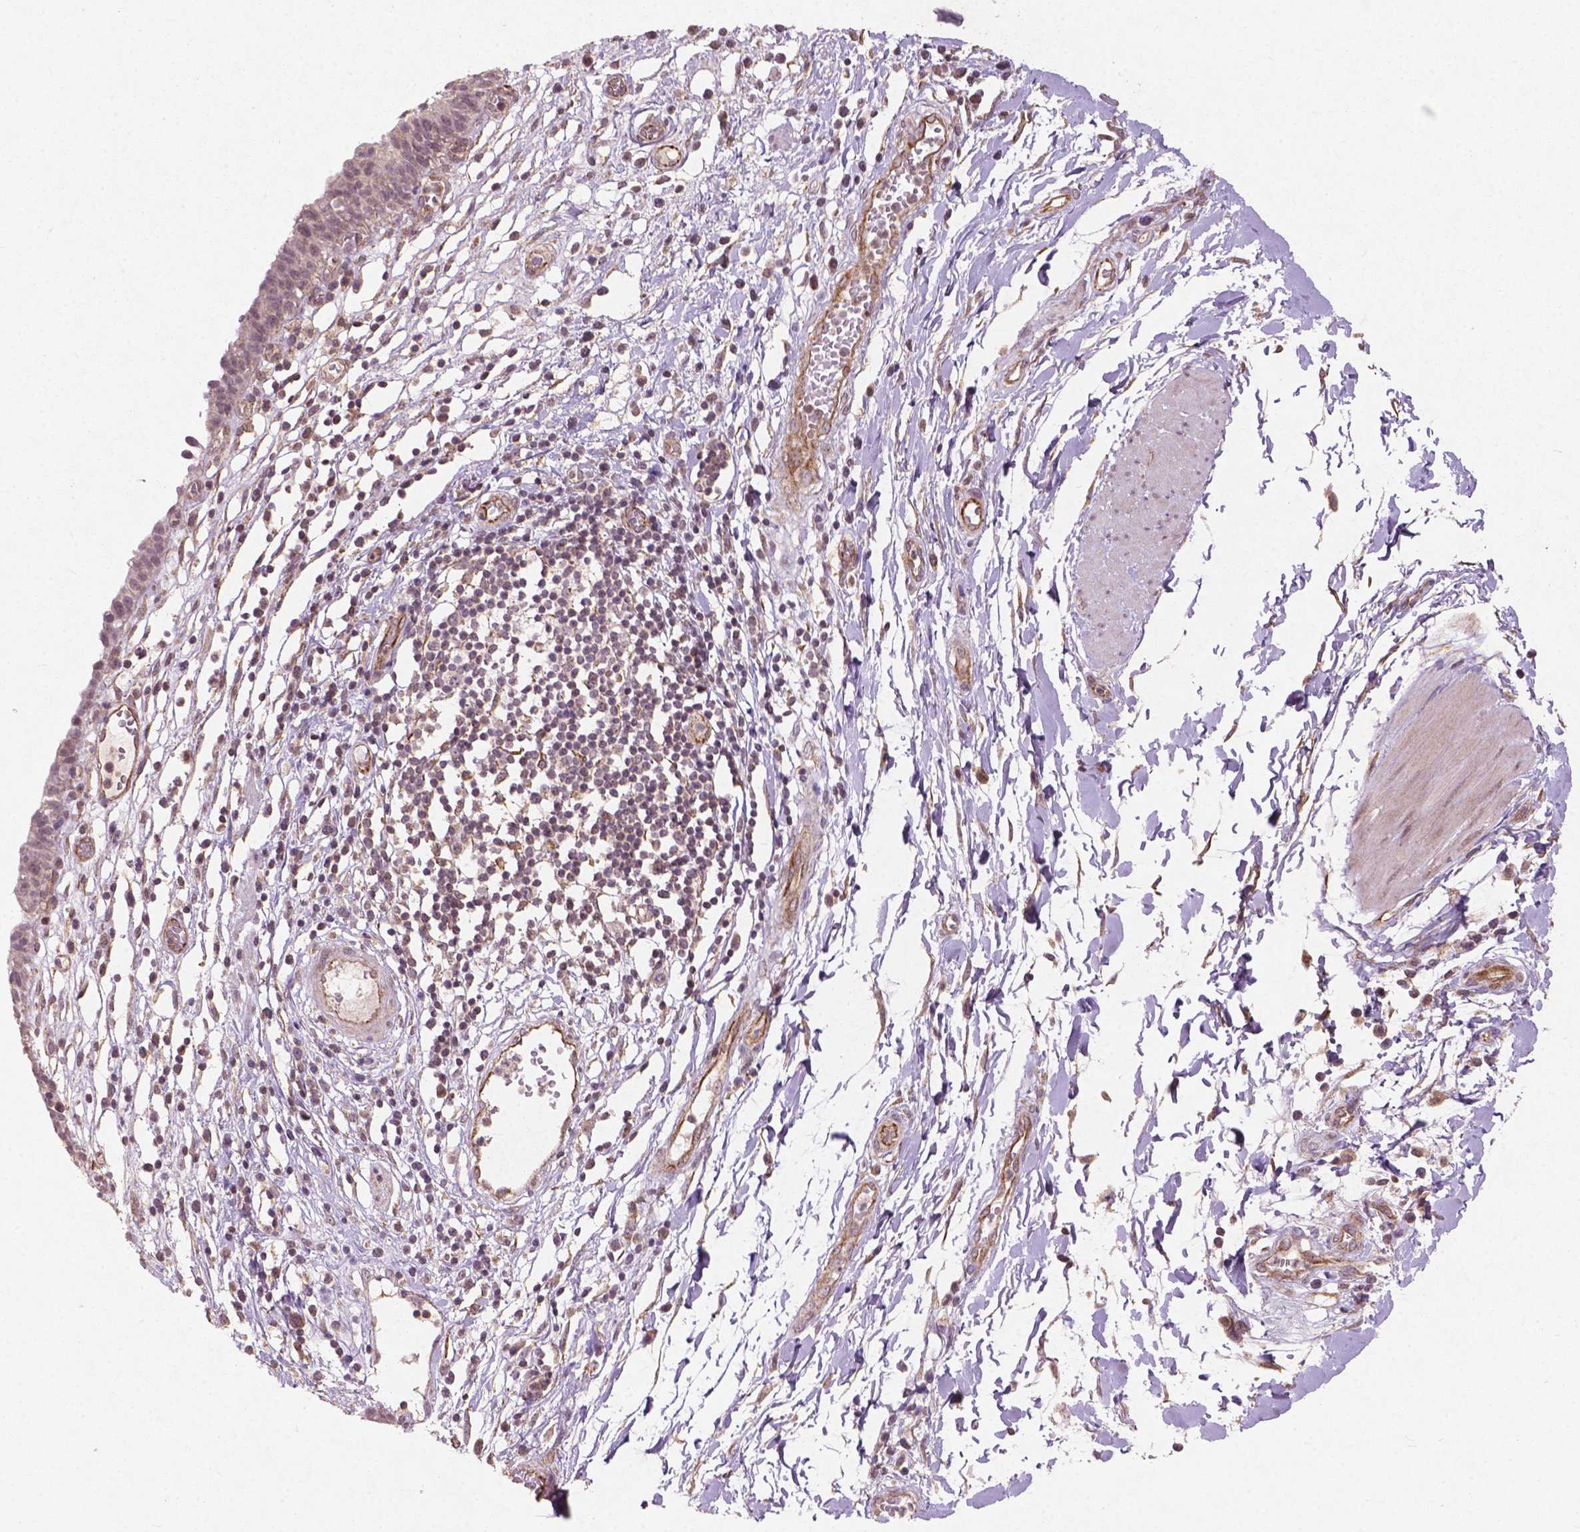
{"staining": {"intensity": "negative", "quantity": "none", "location": "none"}, "tissue": "urinary bladder", "cell_type": "Urothelial cells", "image_type": "normal", "snomed": [{"axis": "morphology", "description": "Normal tissue, NOS"}, {"axis": "topography", "description": "Urinary bladder"}], "caption": "Immunohistochemistry (IHC) of benign urinary bladder reveals no positivity in urothelial cells.", "gene": "SMAD2", "patient": {"sex": "male", "age": 64}}